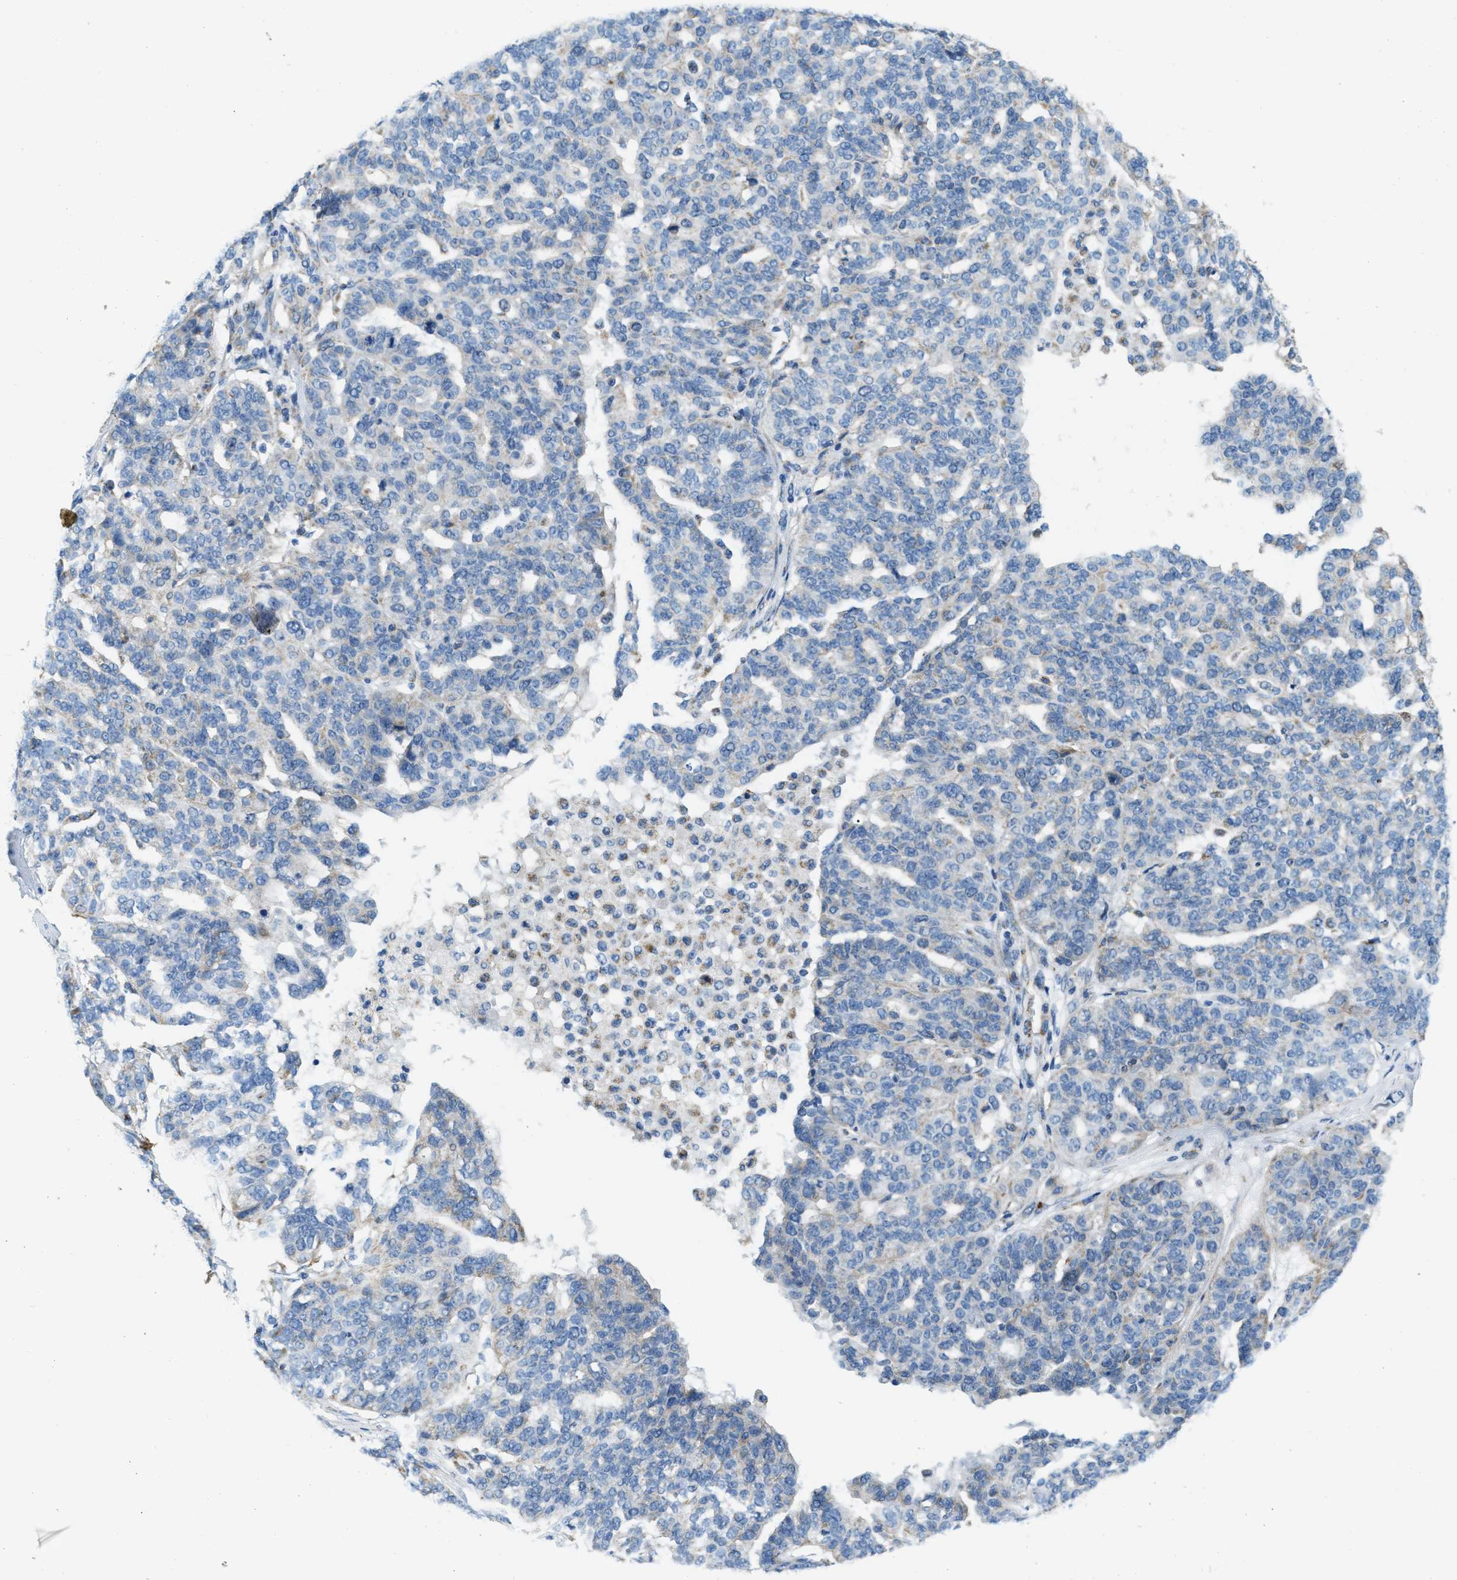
{"staining": {"intensity": "weak", "quantity": "<25%", "location": "cytoplasmic/membranous"}, "tissue": "ovarian cancer", "cell_type": "Tumor cells", "image_type": "cancer", "snomed": [{"axis": "morphology", "description": "Cystadenocarcinoma, serous, NOS"}, {"axis": "topography", "description": "Ovary"}], "caption": "Tumor cells are negative for protein expression in human ovarian cancer.", "gene": "JADE1", "patient": {"sex": "female", "age": 59}}